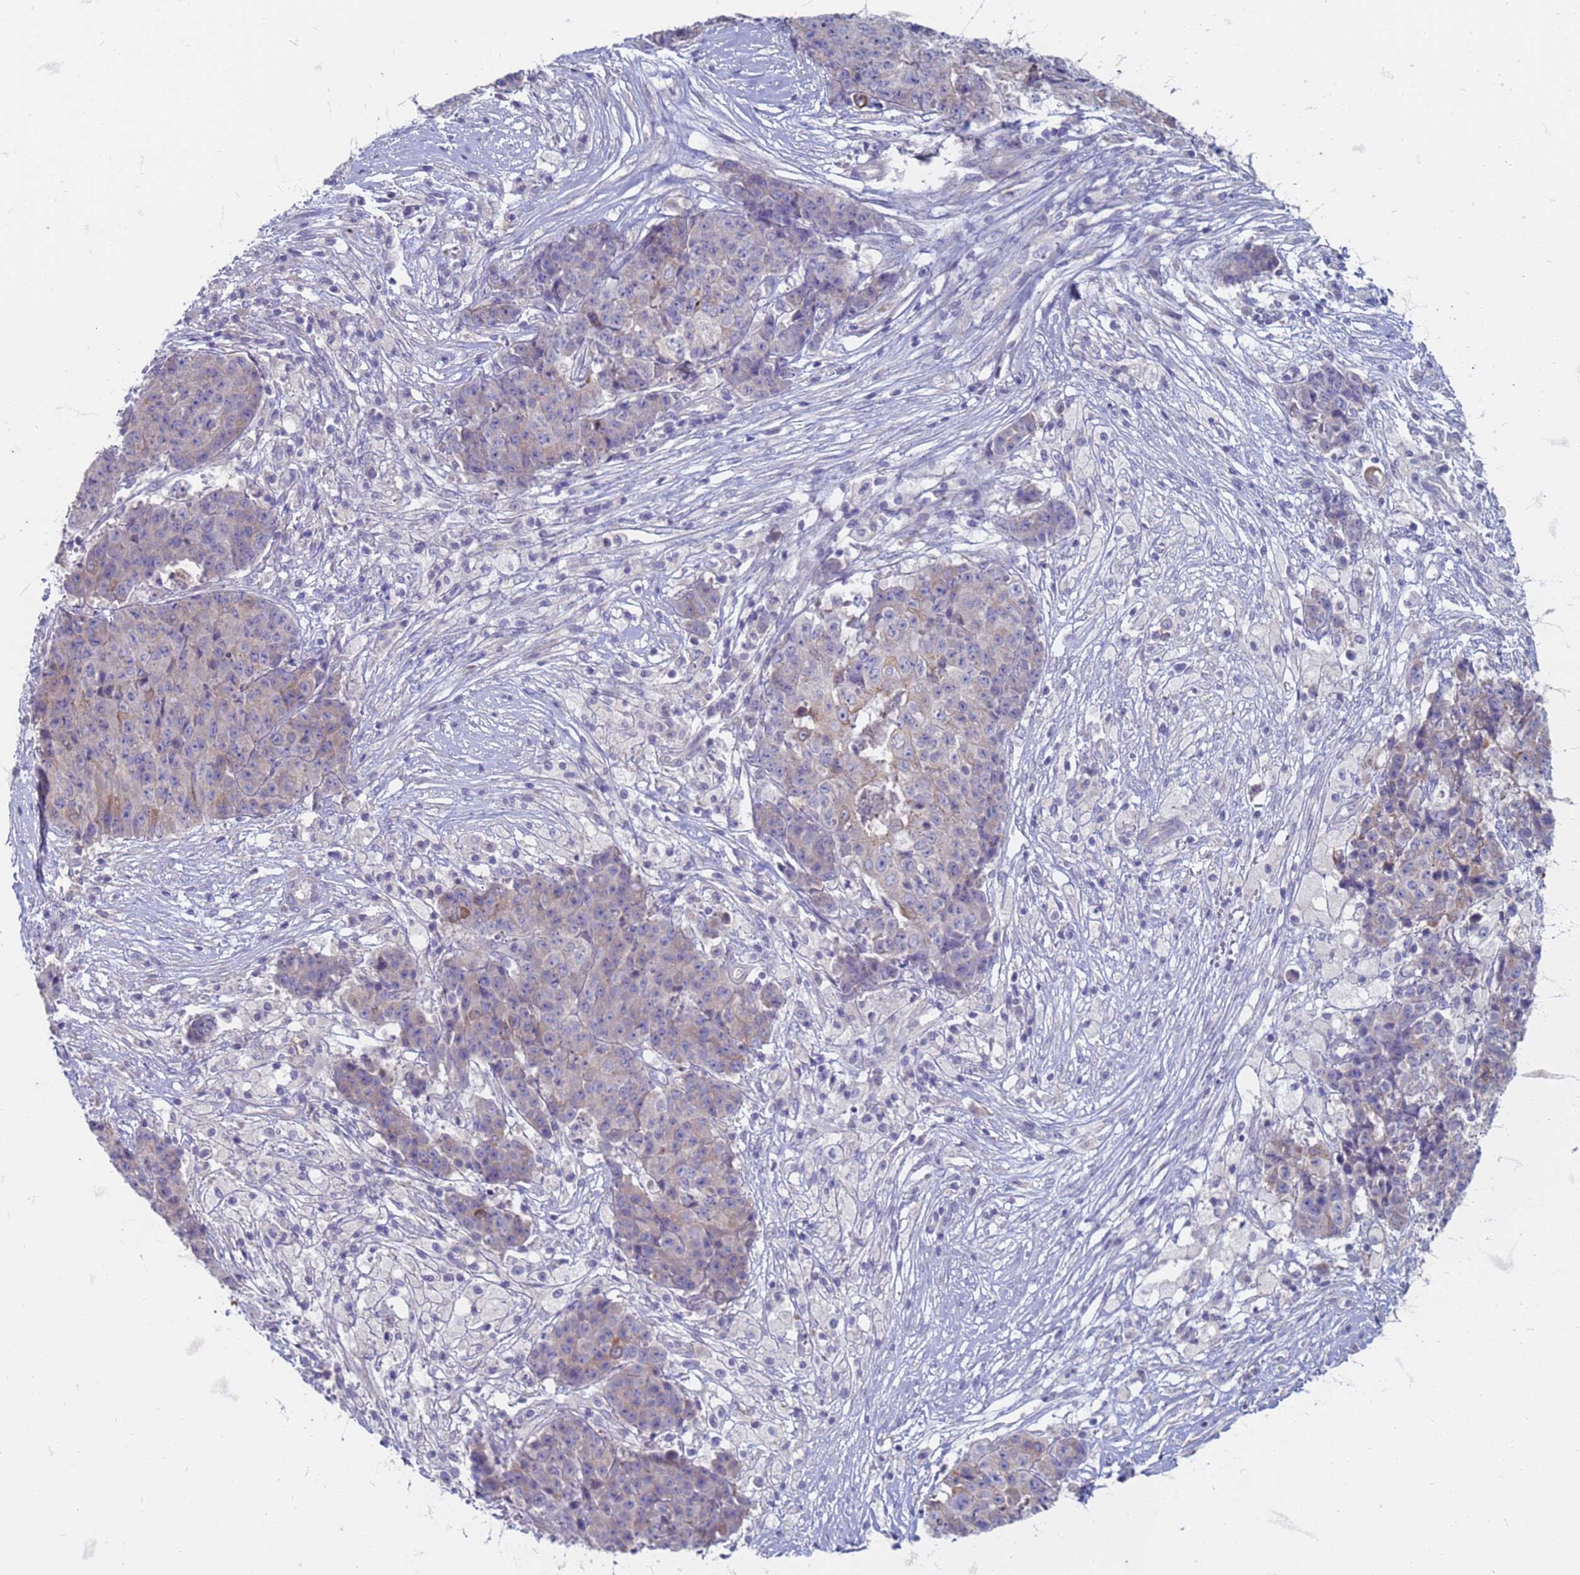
{"staining": {"intensity": "negative", "quantity": "none", "location": "none"}, "tissue": "ovarian cancer", "cell_type": "Tumor cells", "image_type": "cancer", "snomed": [{"axis": "morphology", "description": "Carcinoma, endometroid"}, {"axis": "topography", "description": "Ovary"}], "caption": "Endometroid carcinoma (ovarian) was stained to show a protein in brown. There is no significant positivity in tumor cells. (DAB immunohistochemistry, high magnification).", "gene": "SUCO", "patient": {"sex": "female", "age": 42}}